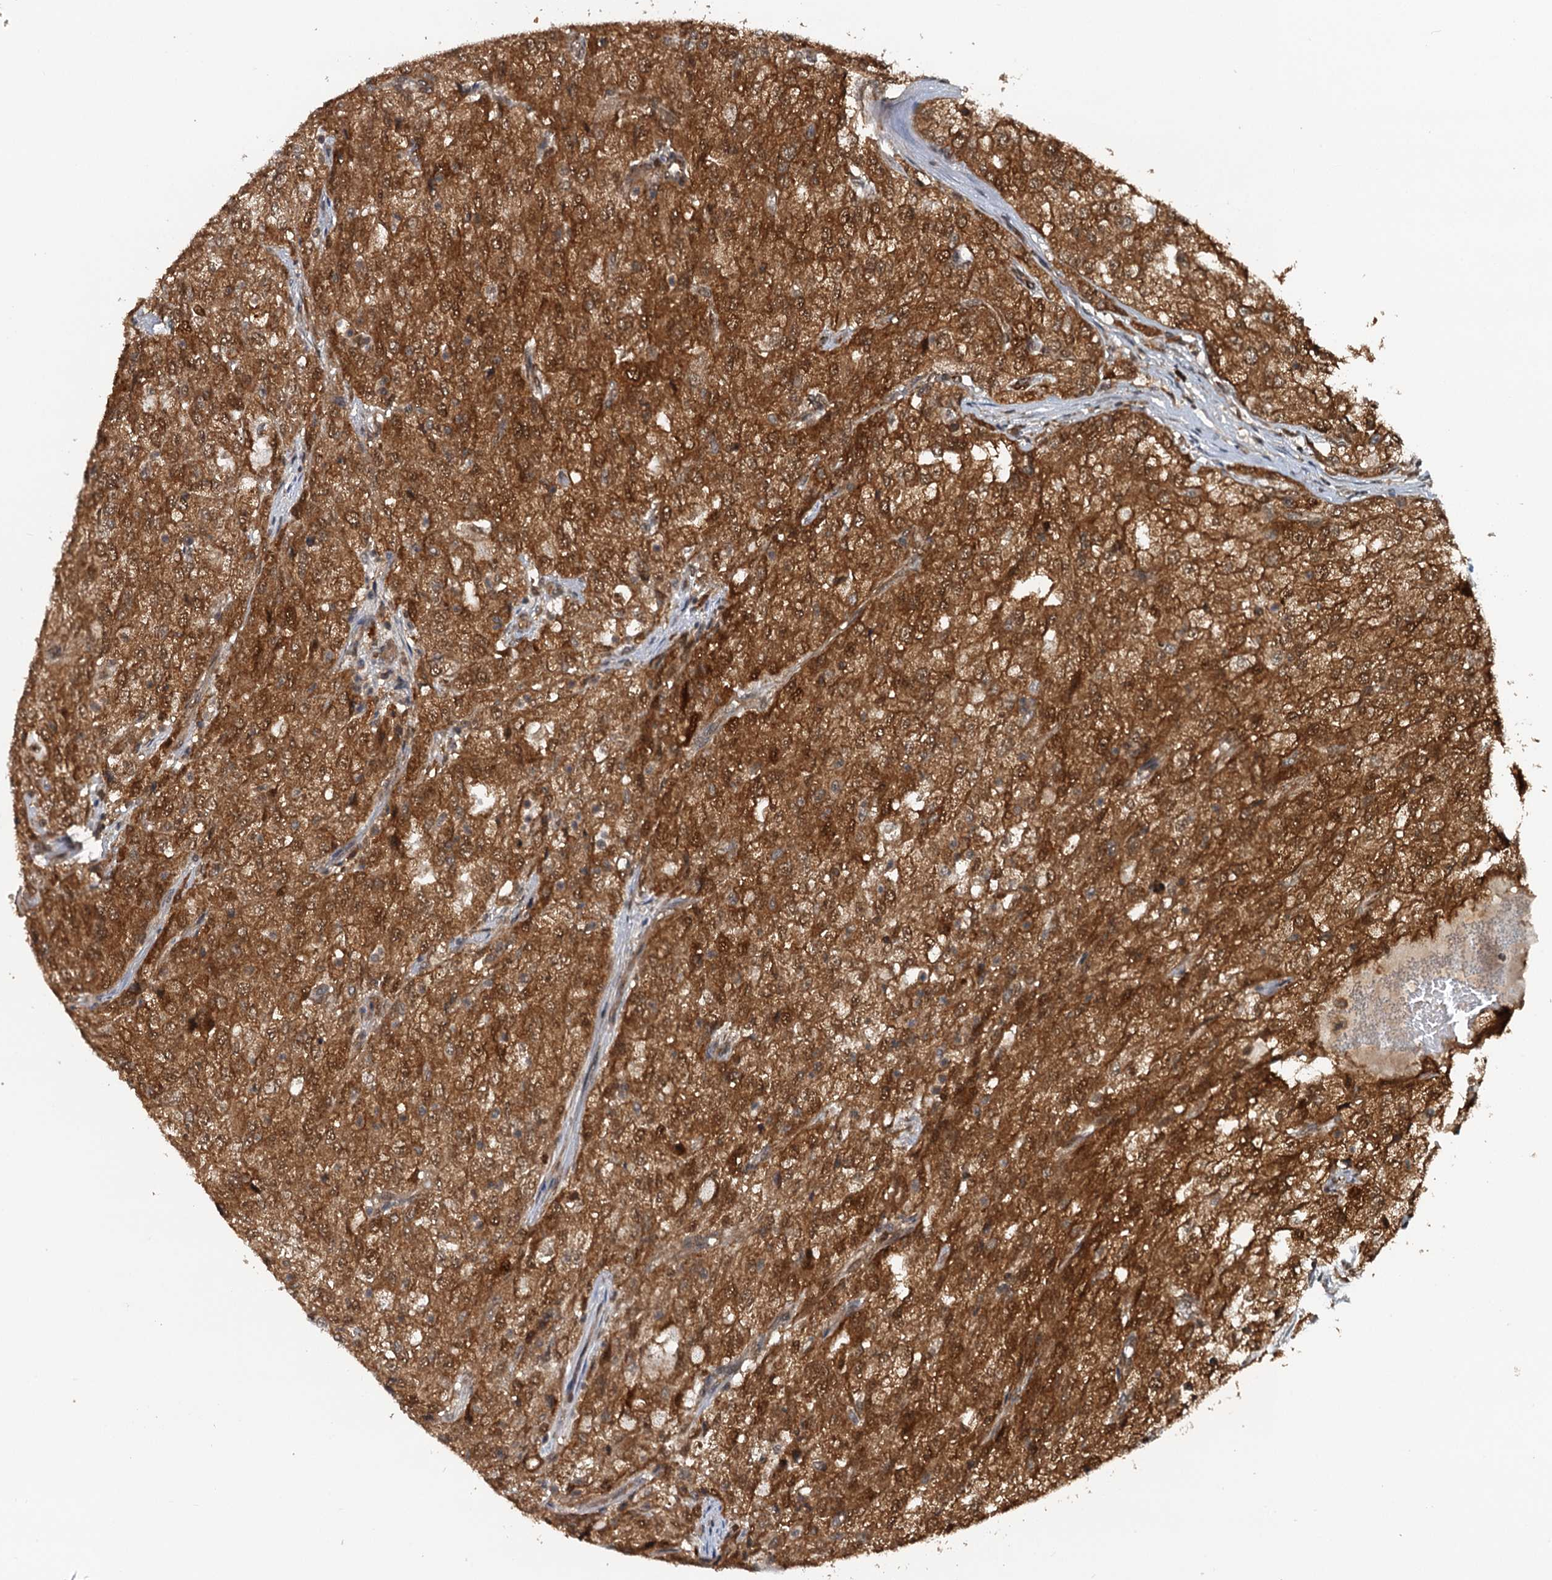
{"staining": {"intensity": "strong", "quantity": ">75%", "location": "cytoplasmic/membranous,nuclear"}, "tissue": "renal cancer", "cell_type": "Tumor cells", "image_type": "cancer", "snomed": [{"axis": "morphology", "description": "Adenocarcinoma, NOS"}, {"axis": "topography", "description": "Kidney"}], "caption": "Protein expression analysis of human renal cancer (adenocarcinoma) reveals strong cytoplasmic/membranous and nuclear expression in about >75% of tumor cells.", "gene": "STUB1", "patient": {"sex": "female", "age": 54}}